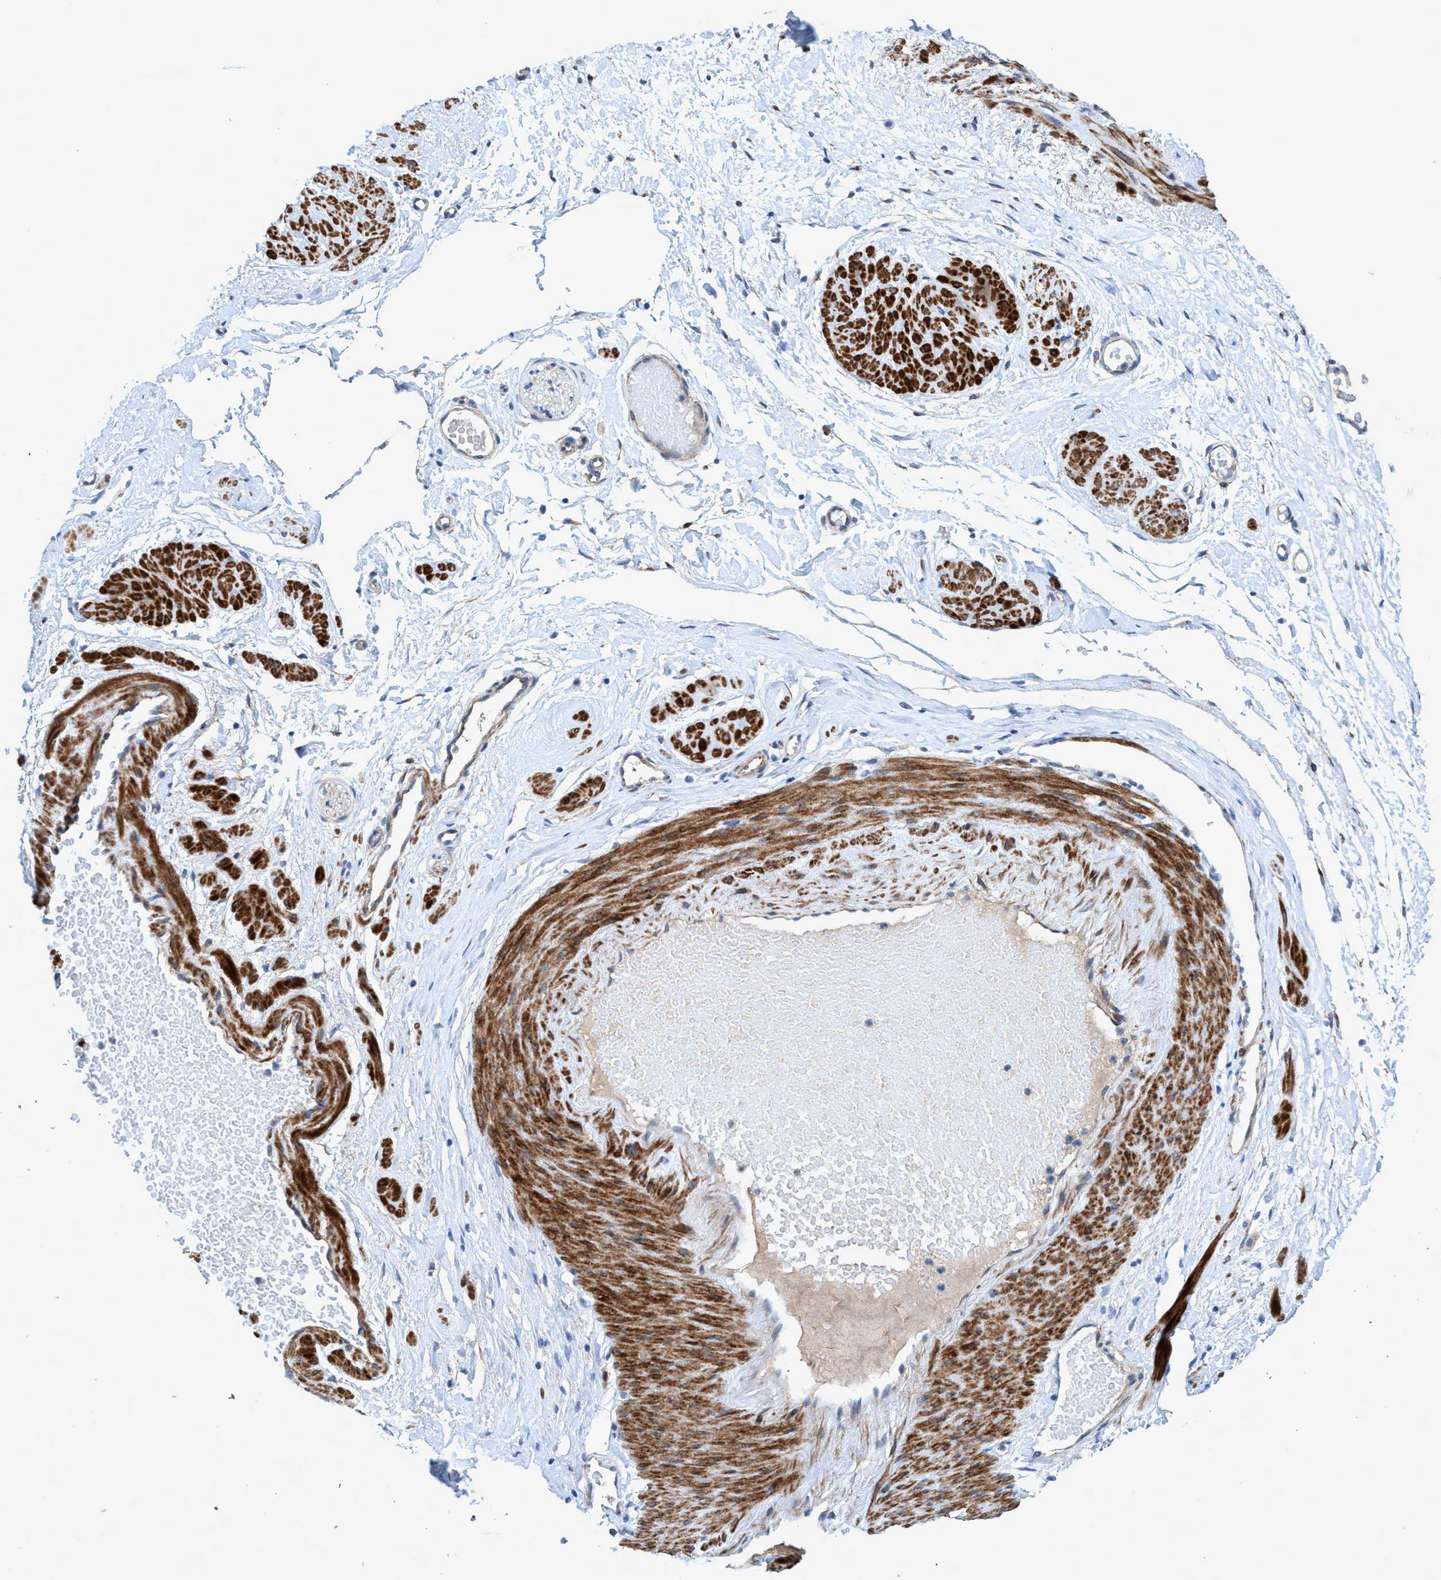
{"staining": {"intensity": "negative", "quantity": "none", "location": "none"}, "tissue": "adipose tissue", "cell_type": "Adipocytes", "image_type": "normal", "snomed": [{"axis": "morphology", "description": "Normal tissue, NOS"}, {"axis": "topography", "description": "Soft tissue"}], "caption": "This is a micrograph of immunohistochemistry staining of normal adipose tissue, which shows no staining in adipocytes.", "gene": "GULP1", "patient": {"sex": "male", "age": 72}}